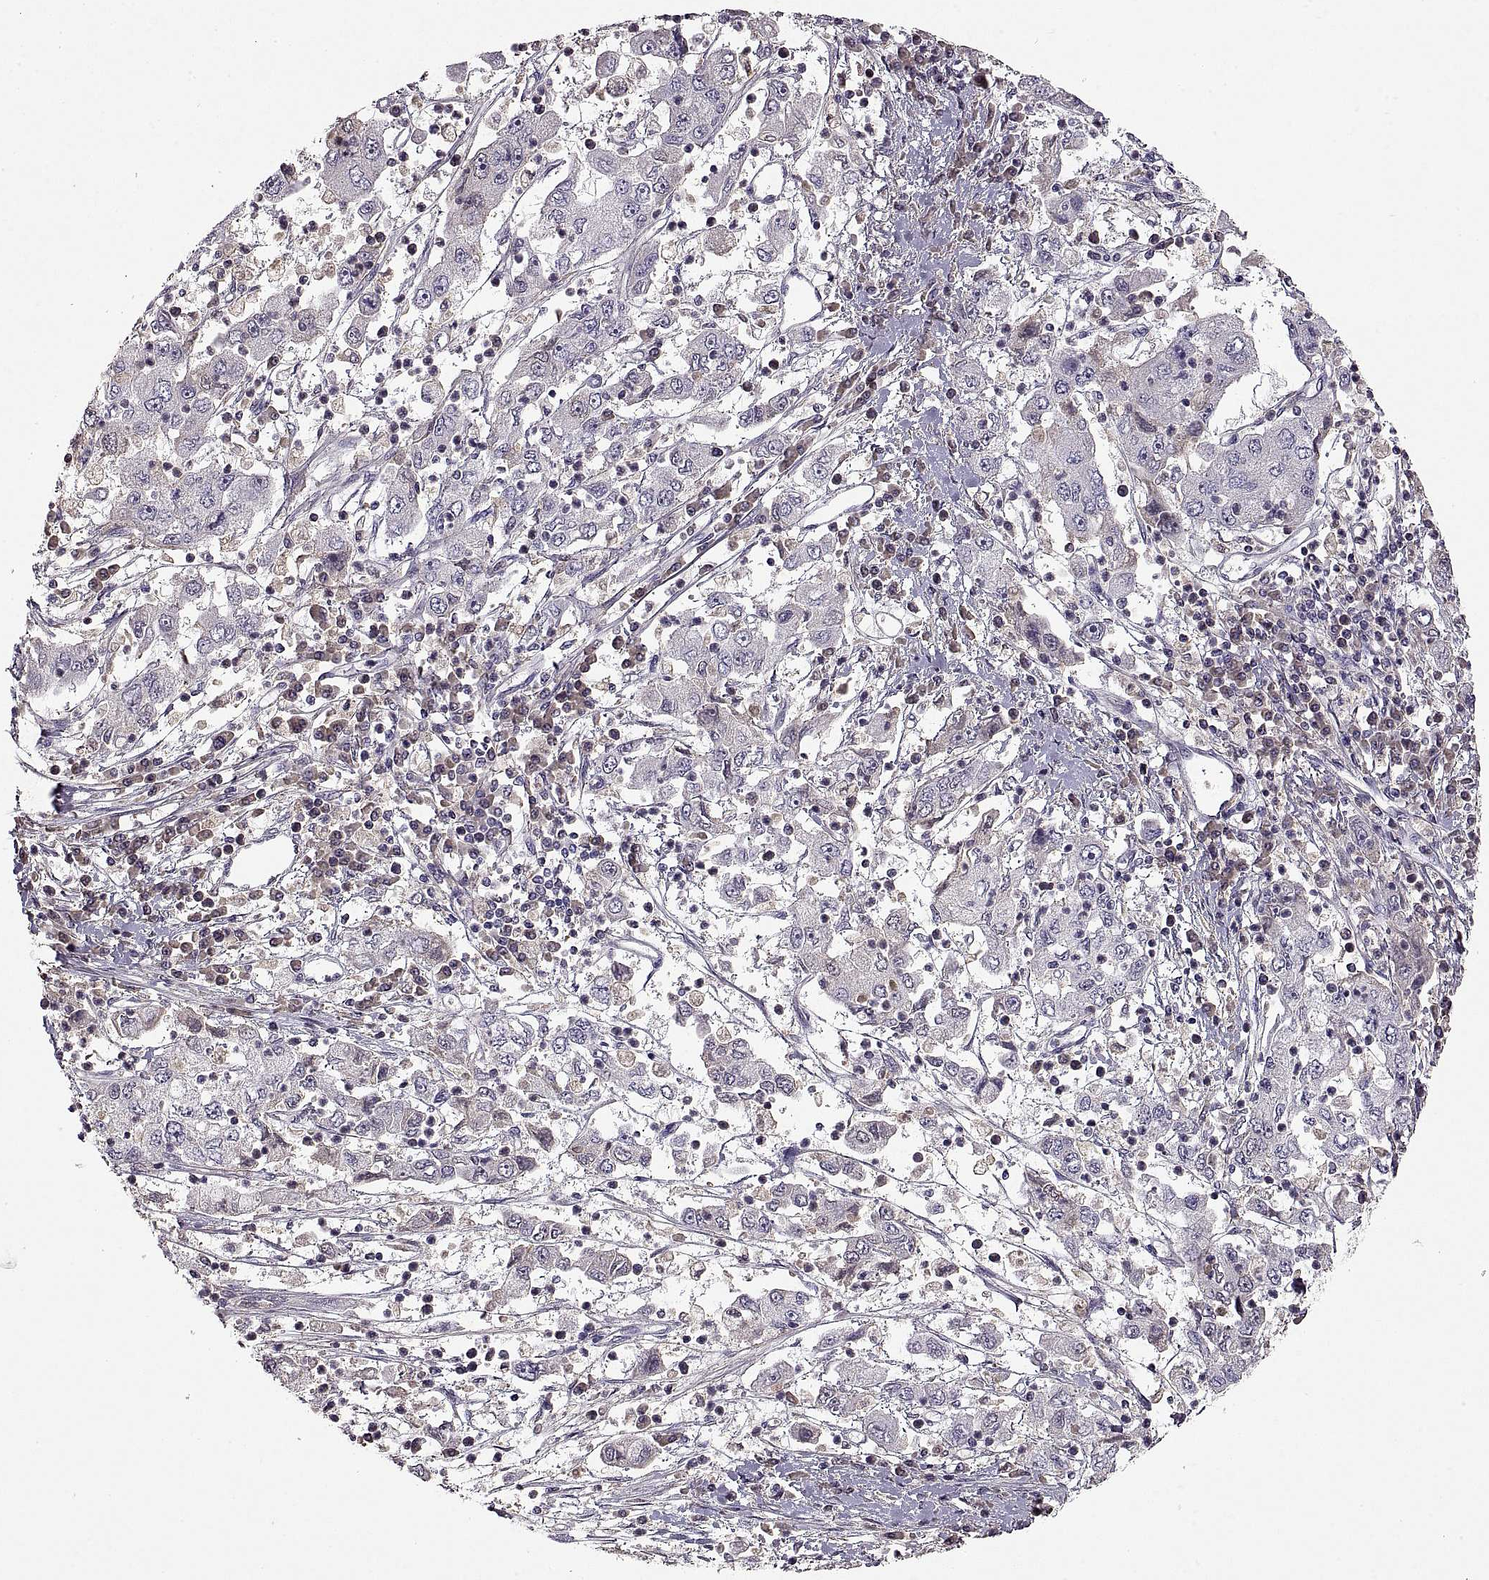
{"staining": {"intensity": "negative", "quantity": "none", "location": "none"}, "tissue": "cervical cancer", "cell_type": "Tumor cells", "image_type": "cancer", "snomed": [{"axis": "morphology", "description": "Squamous cell carcinoma, NOS"}, {"axis": "topography", "description": "Cervix"}], "caption": "Cervical squamous cell carcinoma was stained to show a protein in brown. There is no significant expression in tumor cells.", "gene": "ADAM11", "patient": {"sex": "female", "age": 36}}